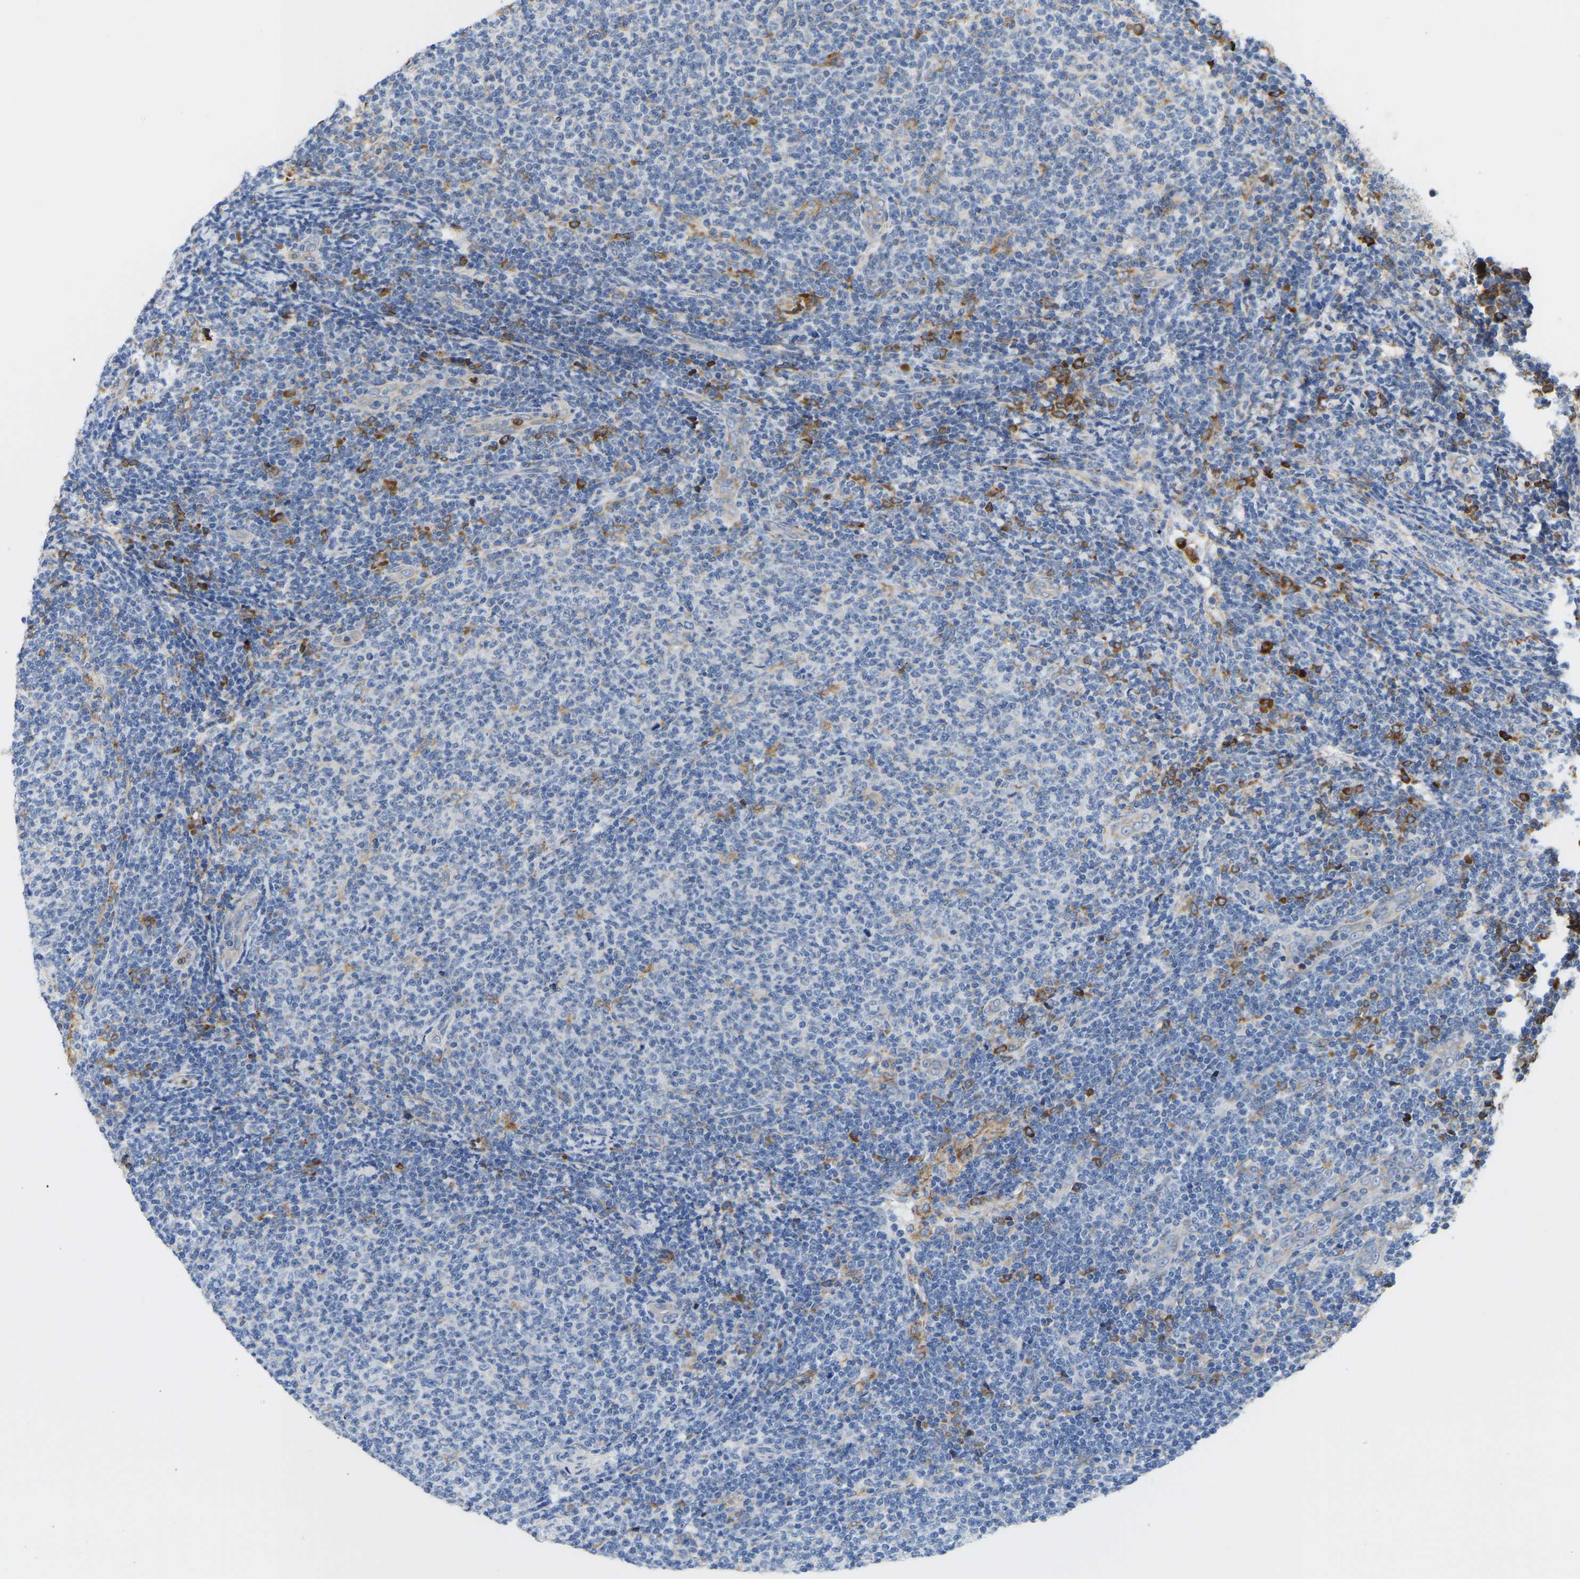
{"staining": {"intensity": "negative", "quantity": "none", "location": "none"}, "tissue": "lymphoma", "cell_type": "Tumor cells", "image_type": "cancer", "snomed": [{"axis": "morphology", "description": "Malignant lymphoma, non-Hodgkin's type, Low grade"}, {"axis": "topography", "description": "Lymph node"}], "caption": "This is a photomicrograph of IHC staining of malignant lymphoma, non-Hodgkin's type (low-grade), which shows no positivity in tumor cells. Nuclei are stained in blue.", "gene": "P4HB", "patient": {"sex": "male", "age": 66}}